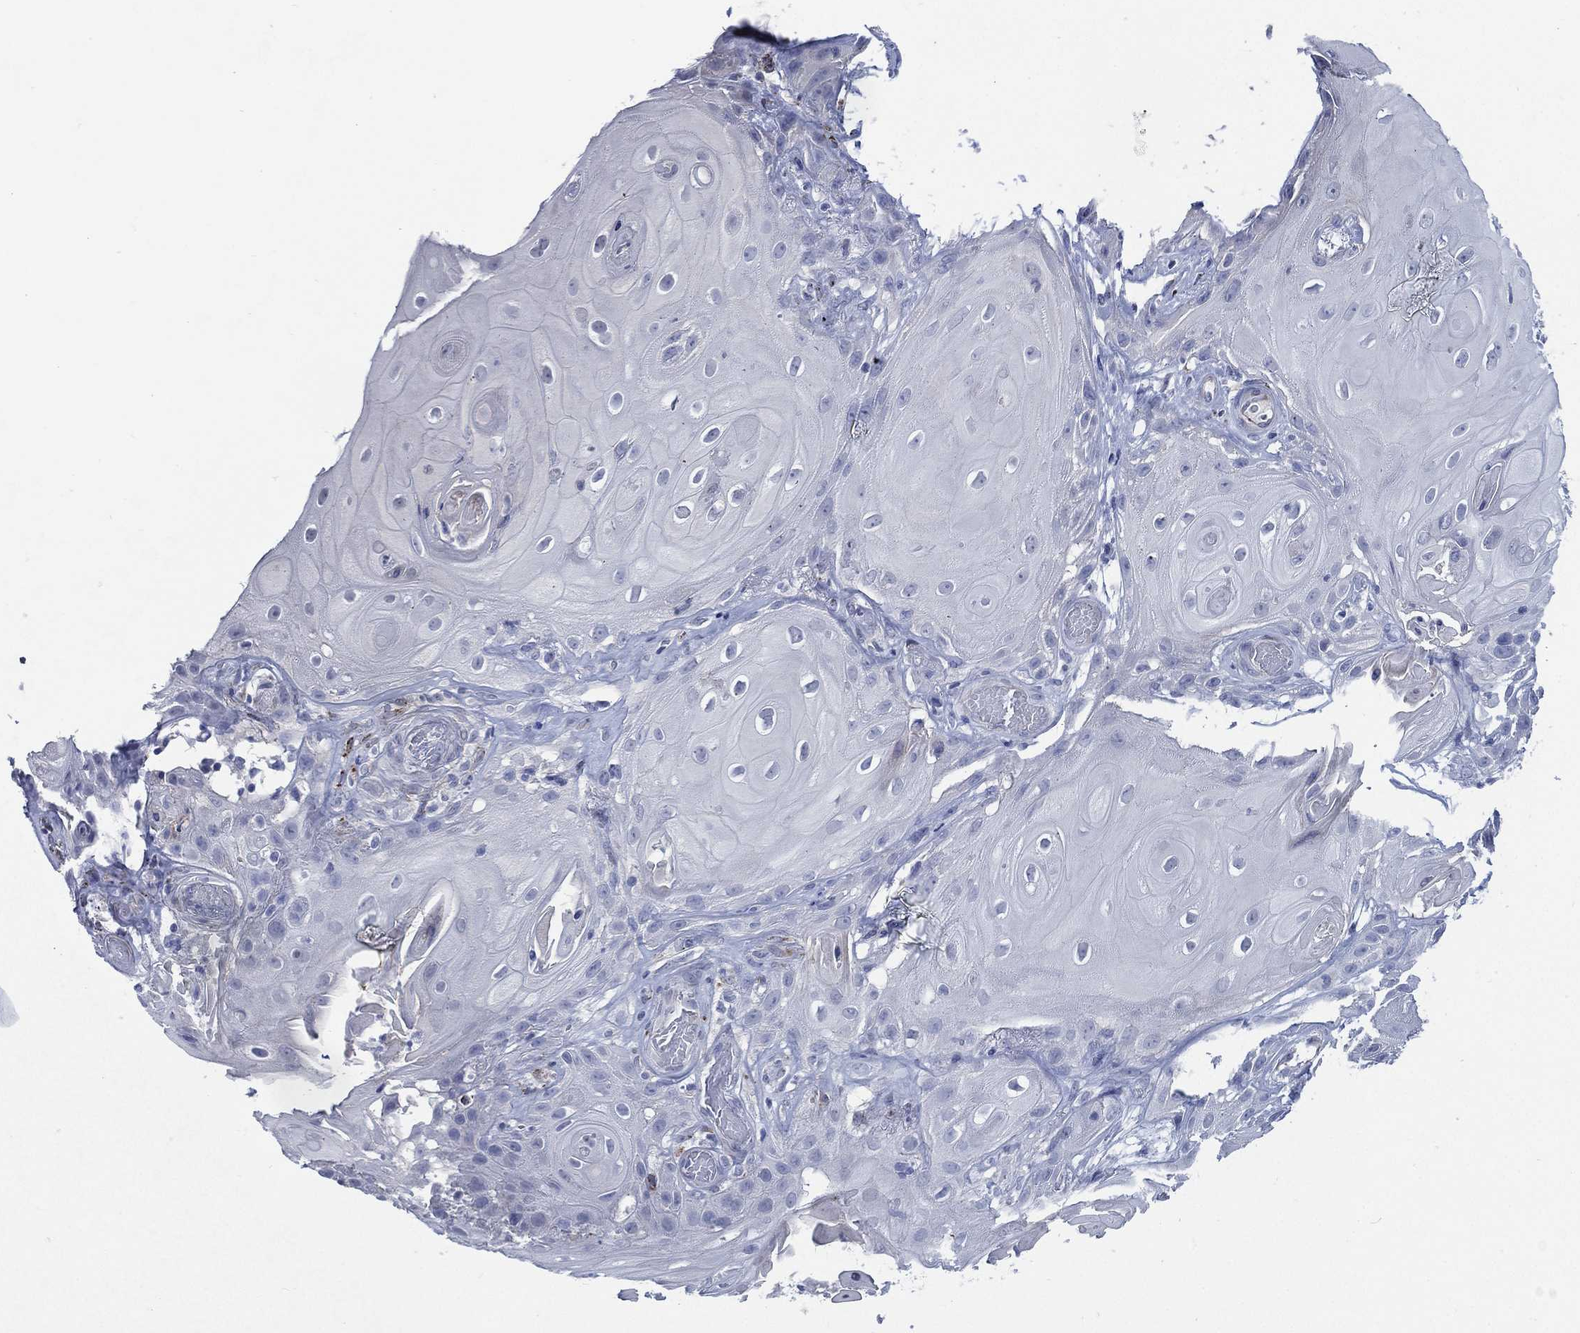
{"staining": {"intensity": "negative", "quantity": "none", "location": "none"}, "tissue": "skin cancer", "cell_type": "Tumor cells", "image_type": "cancer", "snomed": [{"axis": "morphology", "description": "Squamous cell carcinoma, NOS"}, {"axis": "topography", "description": "Skin"}], "caption": "An image of human skin cancer is negative for staining in tumor cells. (DAB (3,3'-diaminobenzidine) immunohistochemistry visualized using brightfield microscopy, high magnification).", "gene": "C5orf46", "patient": {"sex": "male", "age": 62}}